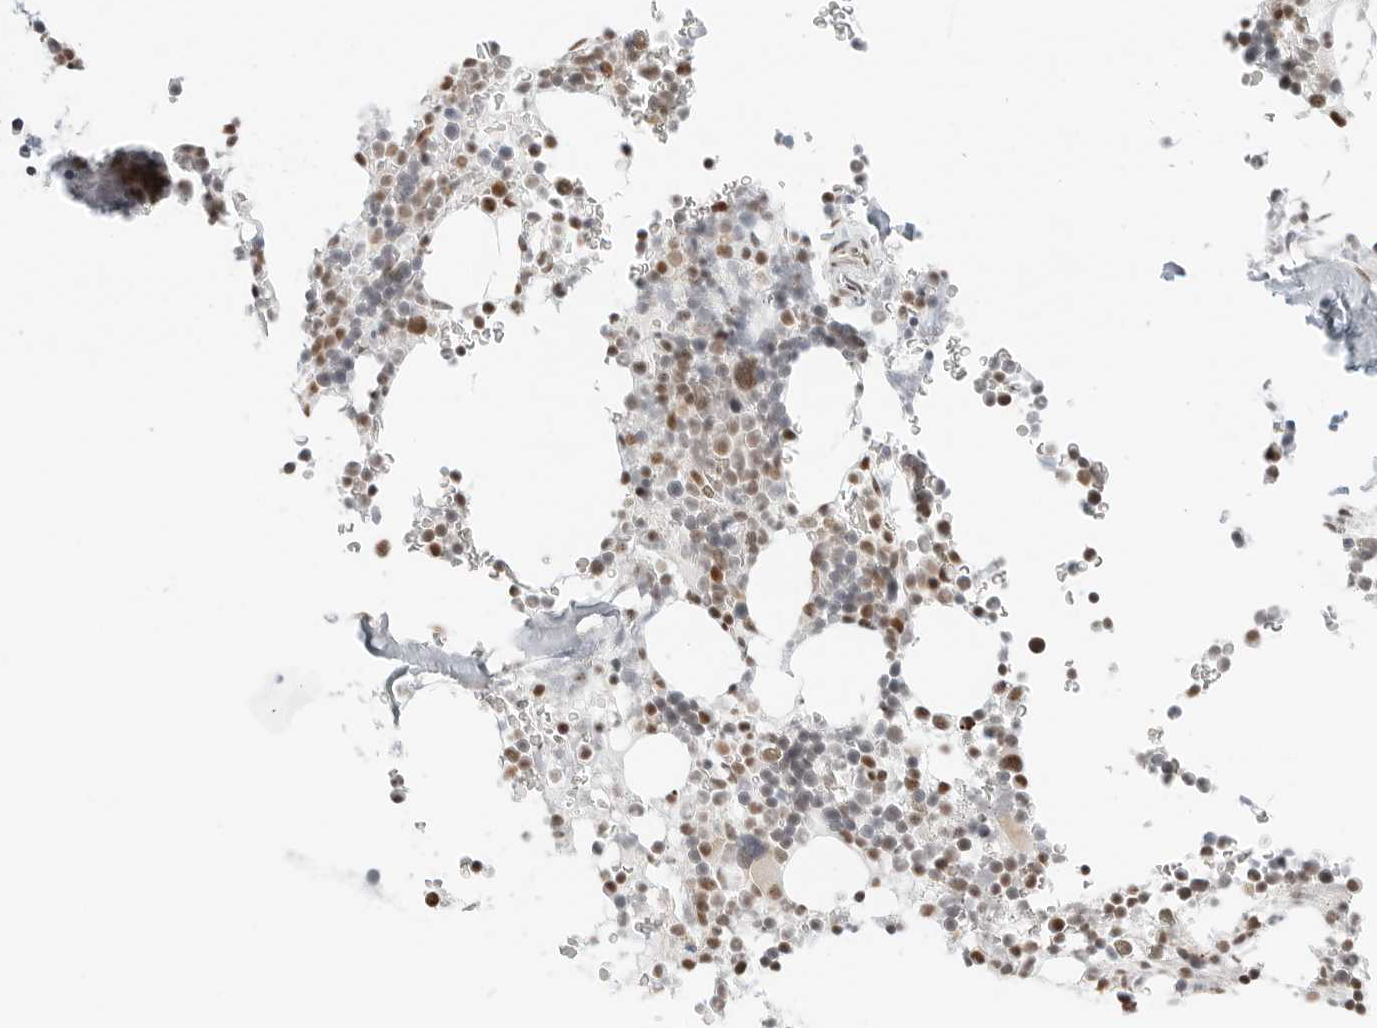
{"staining": {"intensity": "moderate", "quantity": "25%-75%", "location": "nuclear"}, "tissue": "bone marrow", "cell_type": "Hematopoietic cells", "image_type": "normal", "snomed": [{"axis": "morphology", "description": "Normal tissue, NOS"}, {"axis": "topography", "description": "Bone marrow"}], "caption": "The histopathology image demonstrates immunohistochemical staining of benign bone marrow. There is moderate nuclear expression is appreciated in about 25%-75% of hematopoietic cells. The protein is shown in brown color, while the nuclei are stained blue.", "gene": "CRTC2", "patient": {"sex": "male", "age": 58}}